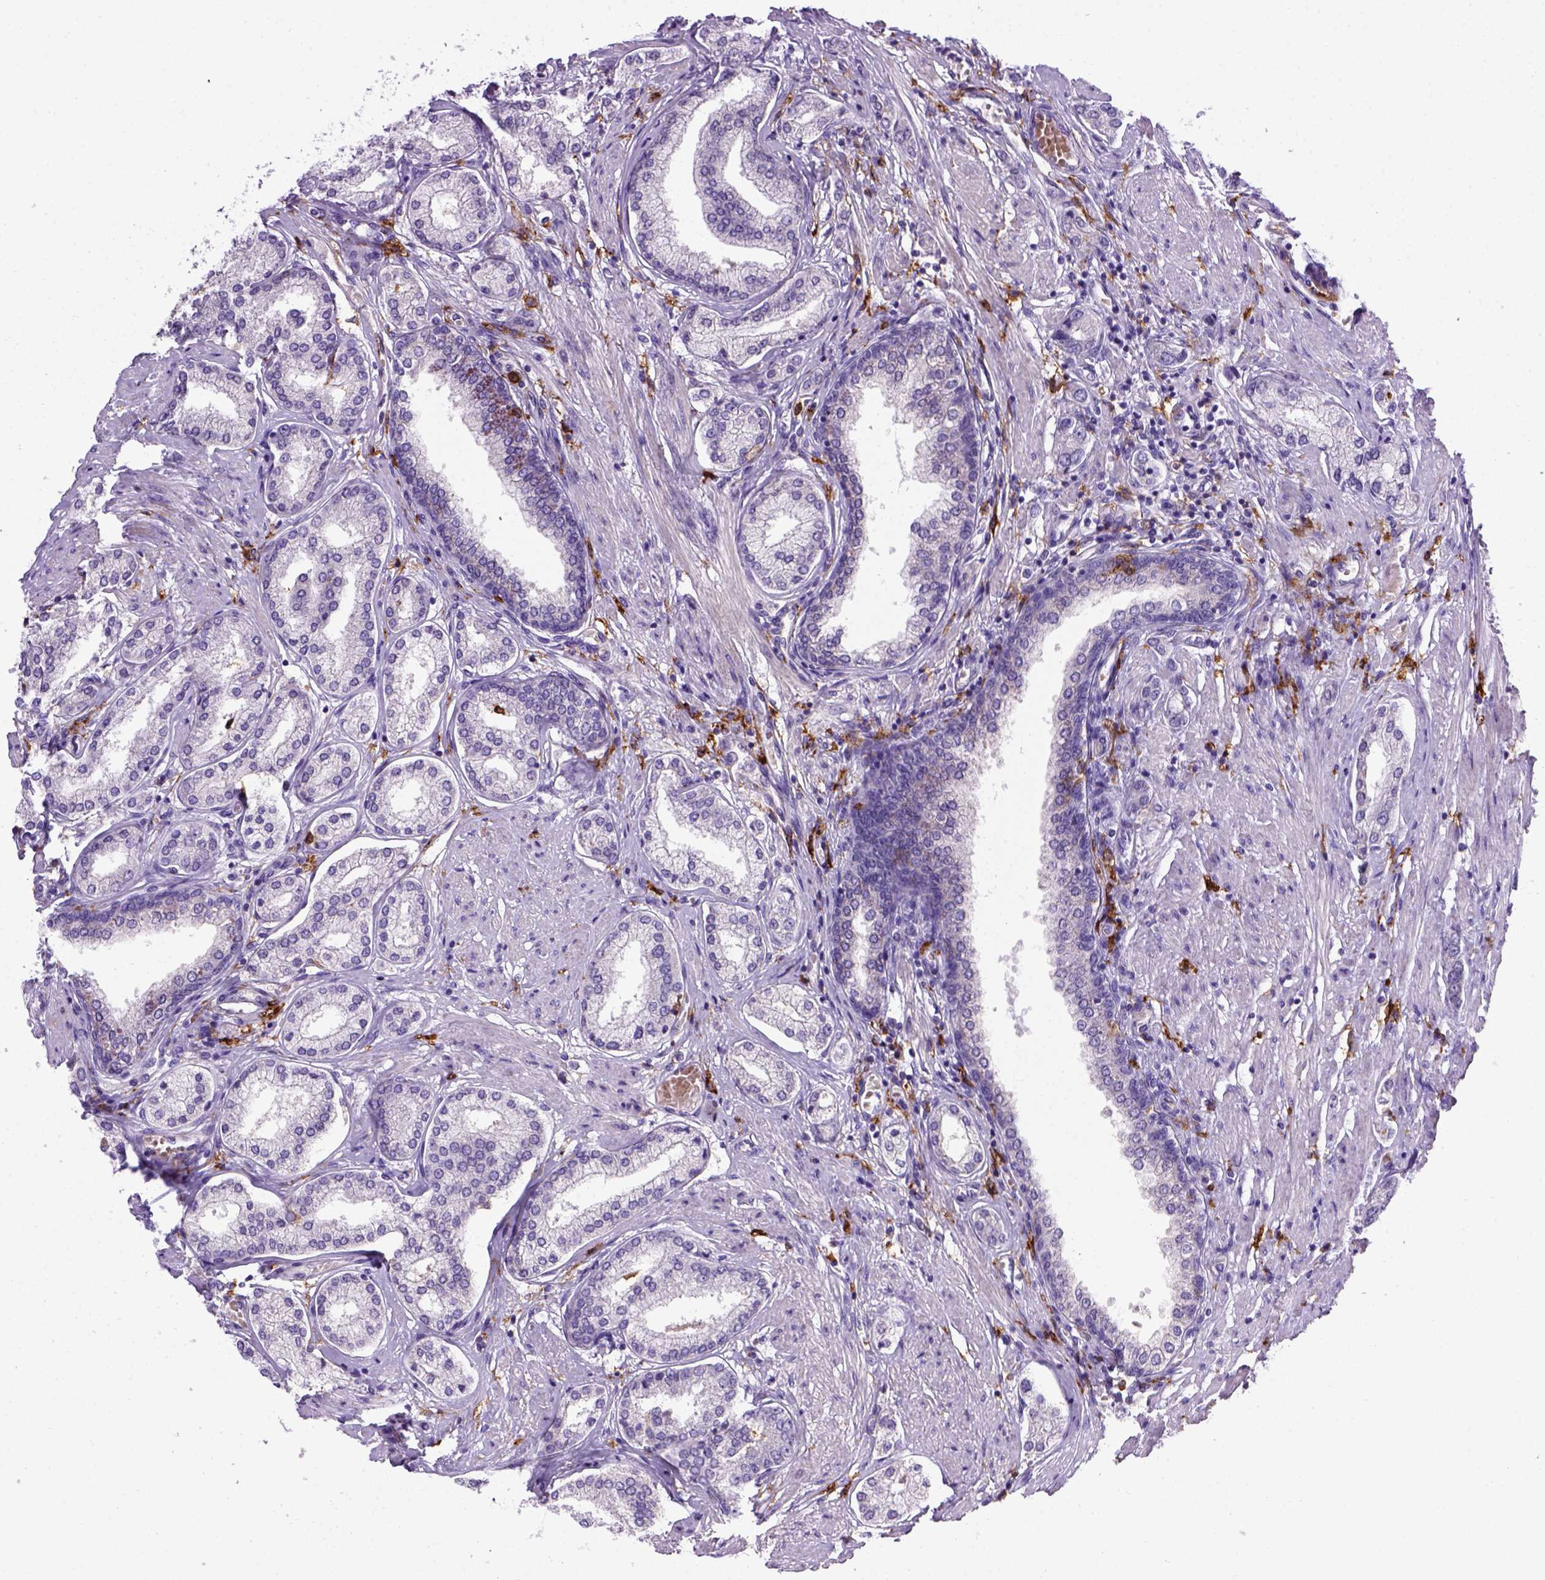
{"staining": {"intensity": "negative", "quantity": "none", "location": "none"}, "tissue": "prostate cancer", "cell_type": "Tumor cells", "image_type": "cancer", "snomed": [{"axis": "morphology", "description": "Adenocarcinoma, NOS"}, {"axis": "topography", "description": "Prostate"}], "caption": "Immunohistochemistry image of neoplastic tissue: prostate adenocarcinoma stained with DAB (3,3'-diaminobenzidine) exhibits no significant protein expression in tumor cells. (Brightfield microscopy of DAB (3,3'-diaminobenzidine) IHC at high magnification).", "gene": "CD14", "patient": {"sex": "male", "age": 63}}